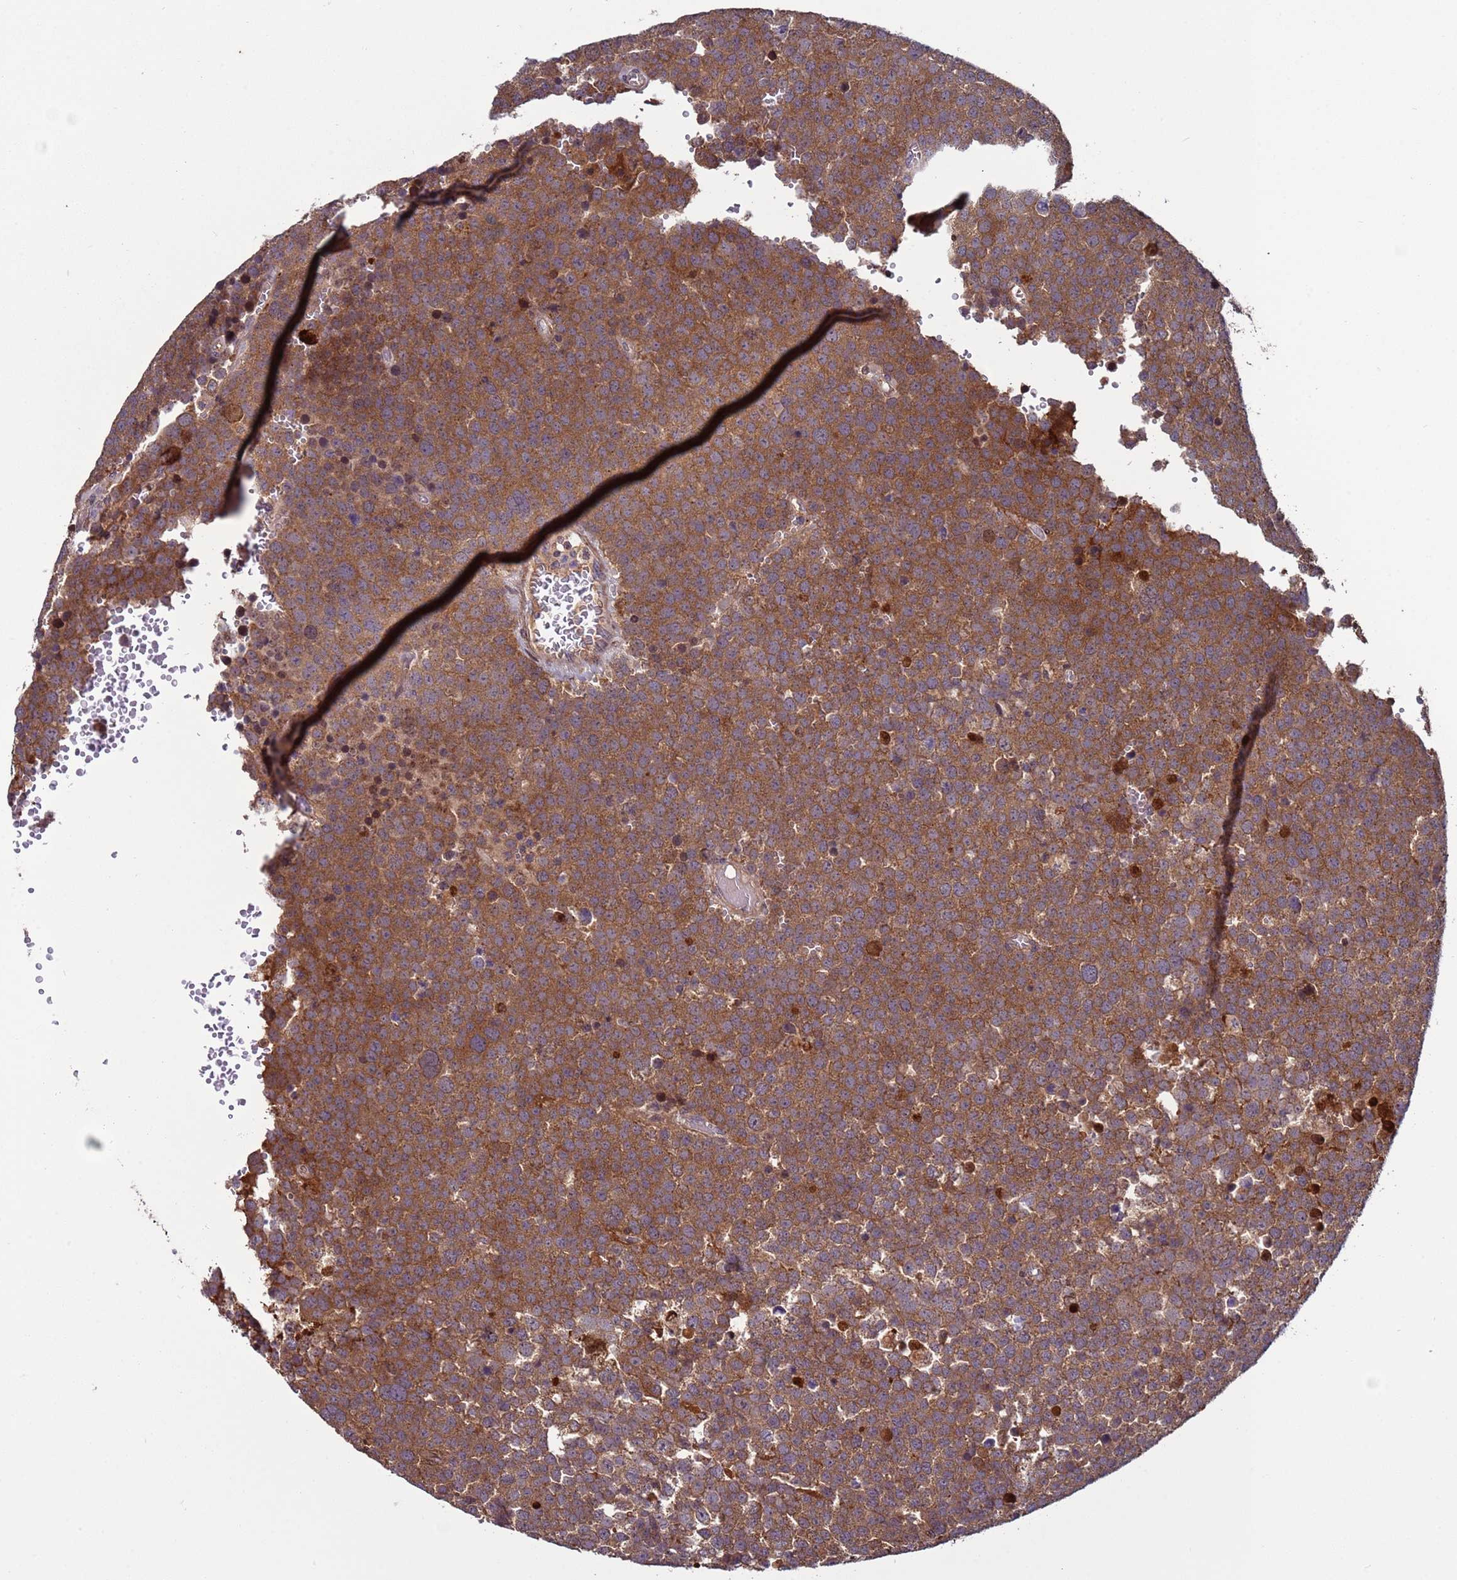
{"staining": {"intensity": "moderate", "quantity": ">75%", "location": "cytoplasmic/membranous"}, "tissue": "testis cancer", "cell_type": "Tumor cells", "image_type": "cancer", "snomed": [{"axis": "morphology", "description": "Seminoma, NOS"}, {"axis": "topography", "description": "Testis"}], "caption": "Moderate cytoplasmic/membranous protein staining is appreciated in approximately >75% of tumor cells in seminoma (testis).", "gene": "HGH1", "patient": {"sex": "male", "age": 71}}